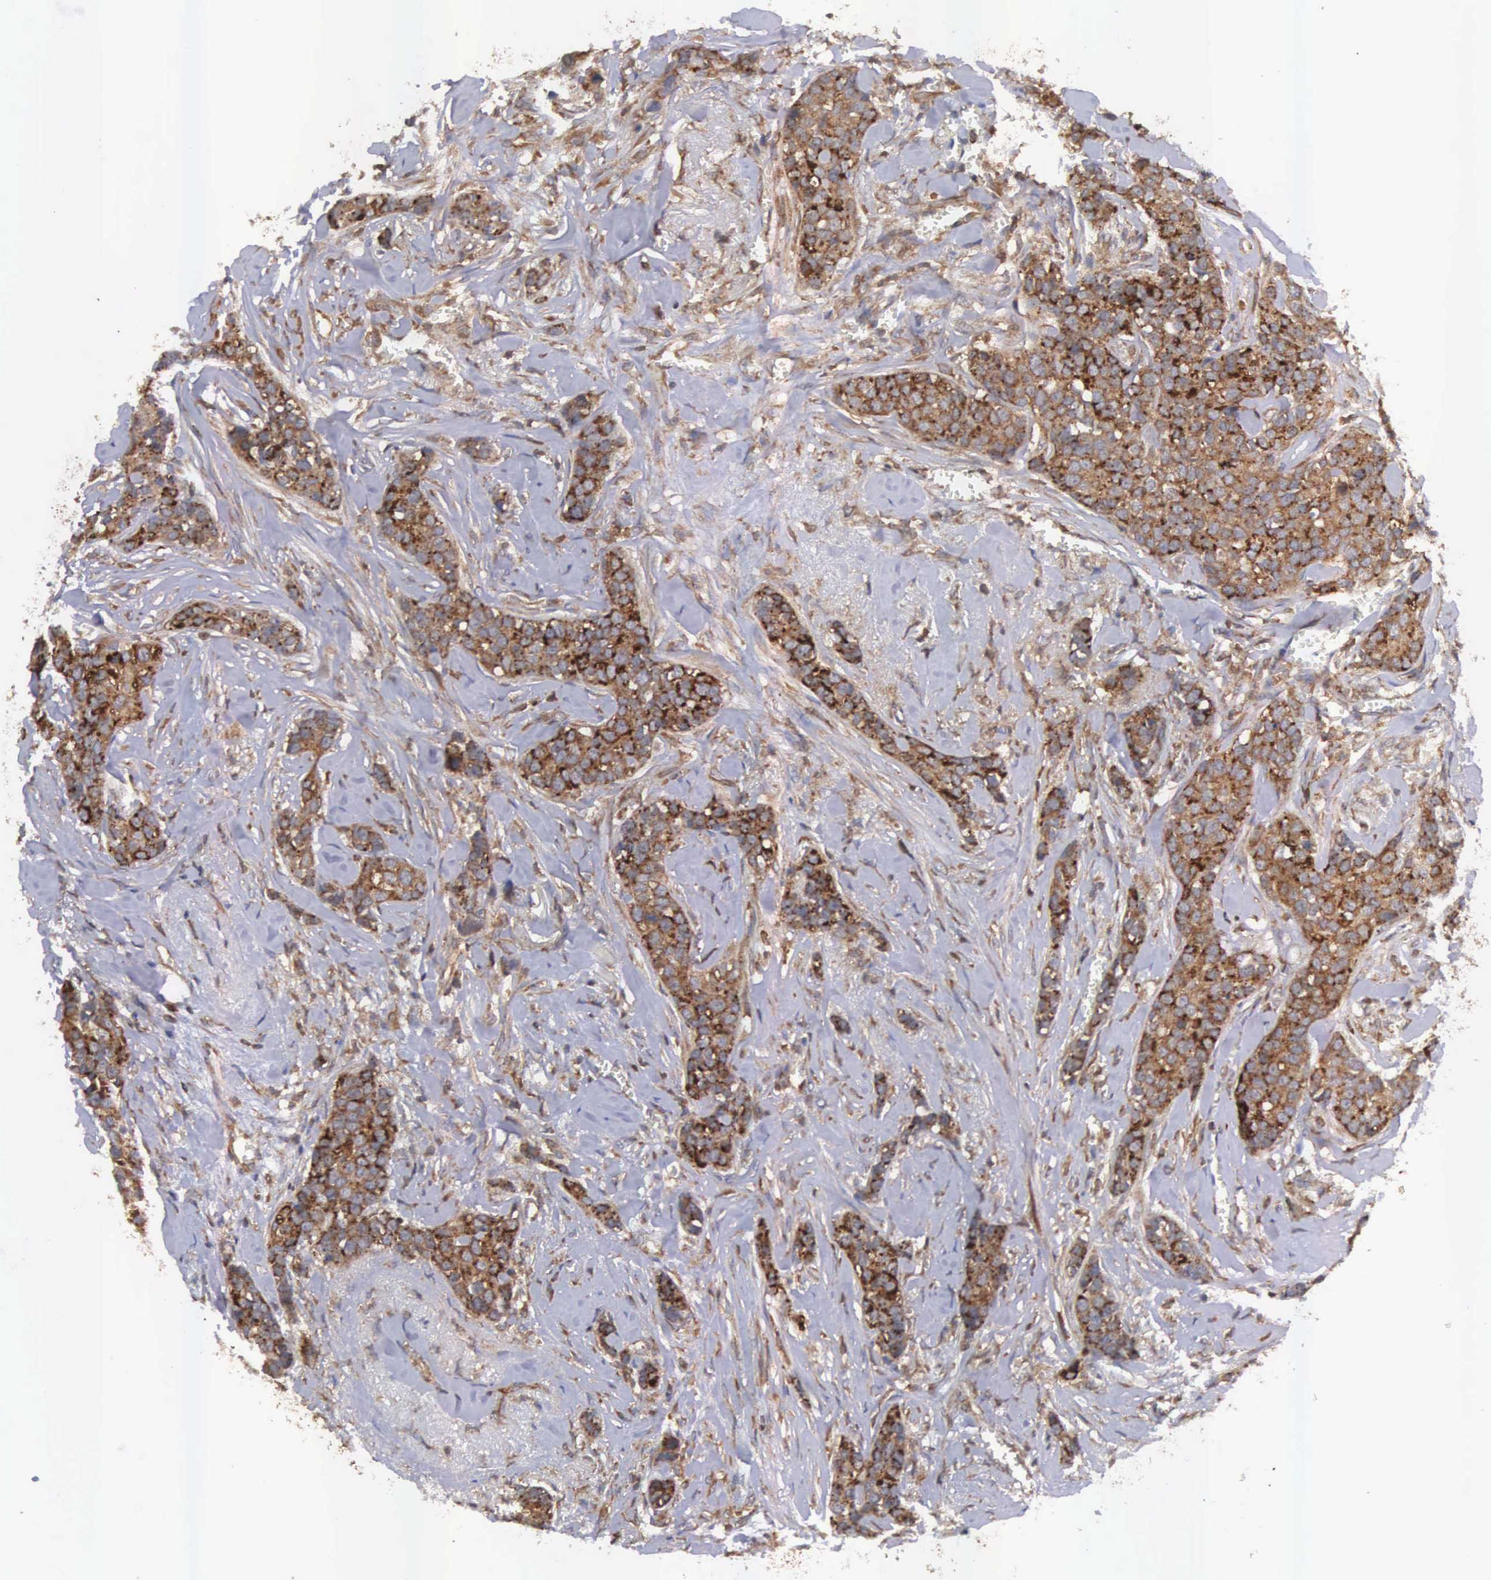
{"staining": {"intensity": "moderate", "quantity": ">75%", "location": "cytoplasmic/membranous"}, "tissue": "breast cancer", "cell_type": "Tumor cells", "image_type": "cancer", "snomed": [{"axis": "morphology", "description": "Duct carcinoma"}, {"axis": "topography", "description": "Breast"}], "caption": "Moderate cytoplasmic/membranous expression for a protein is identified in about >75% of tumor cells of breast cancer using immunohistochemistry.", "gene": "DHRS1", "patient": {"sex": "female", "age": 91}}